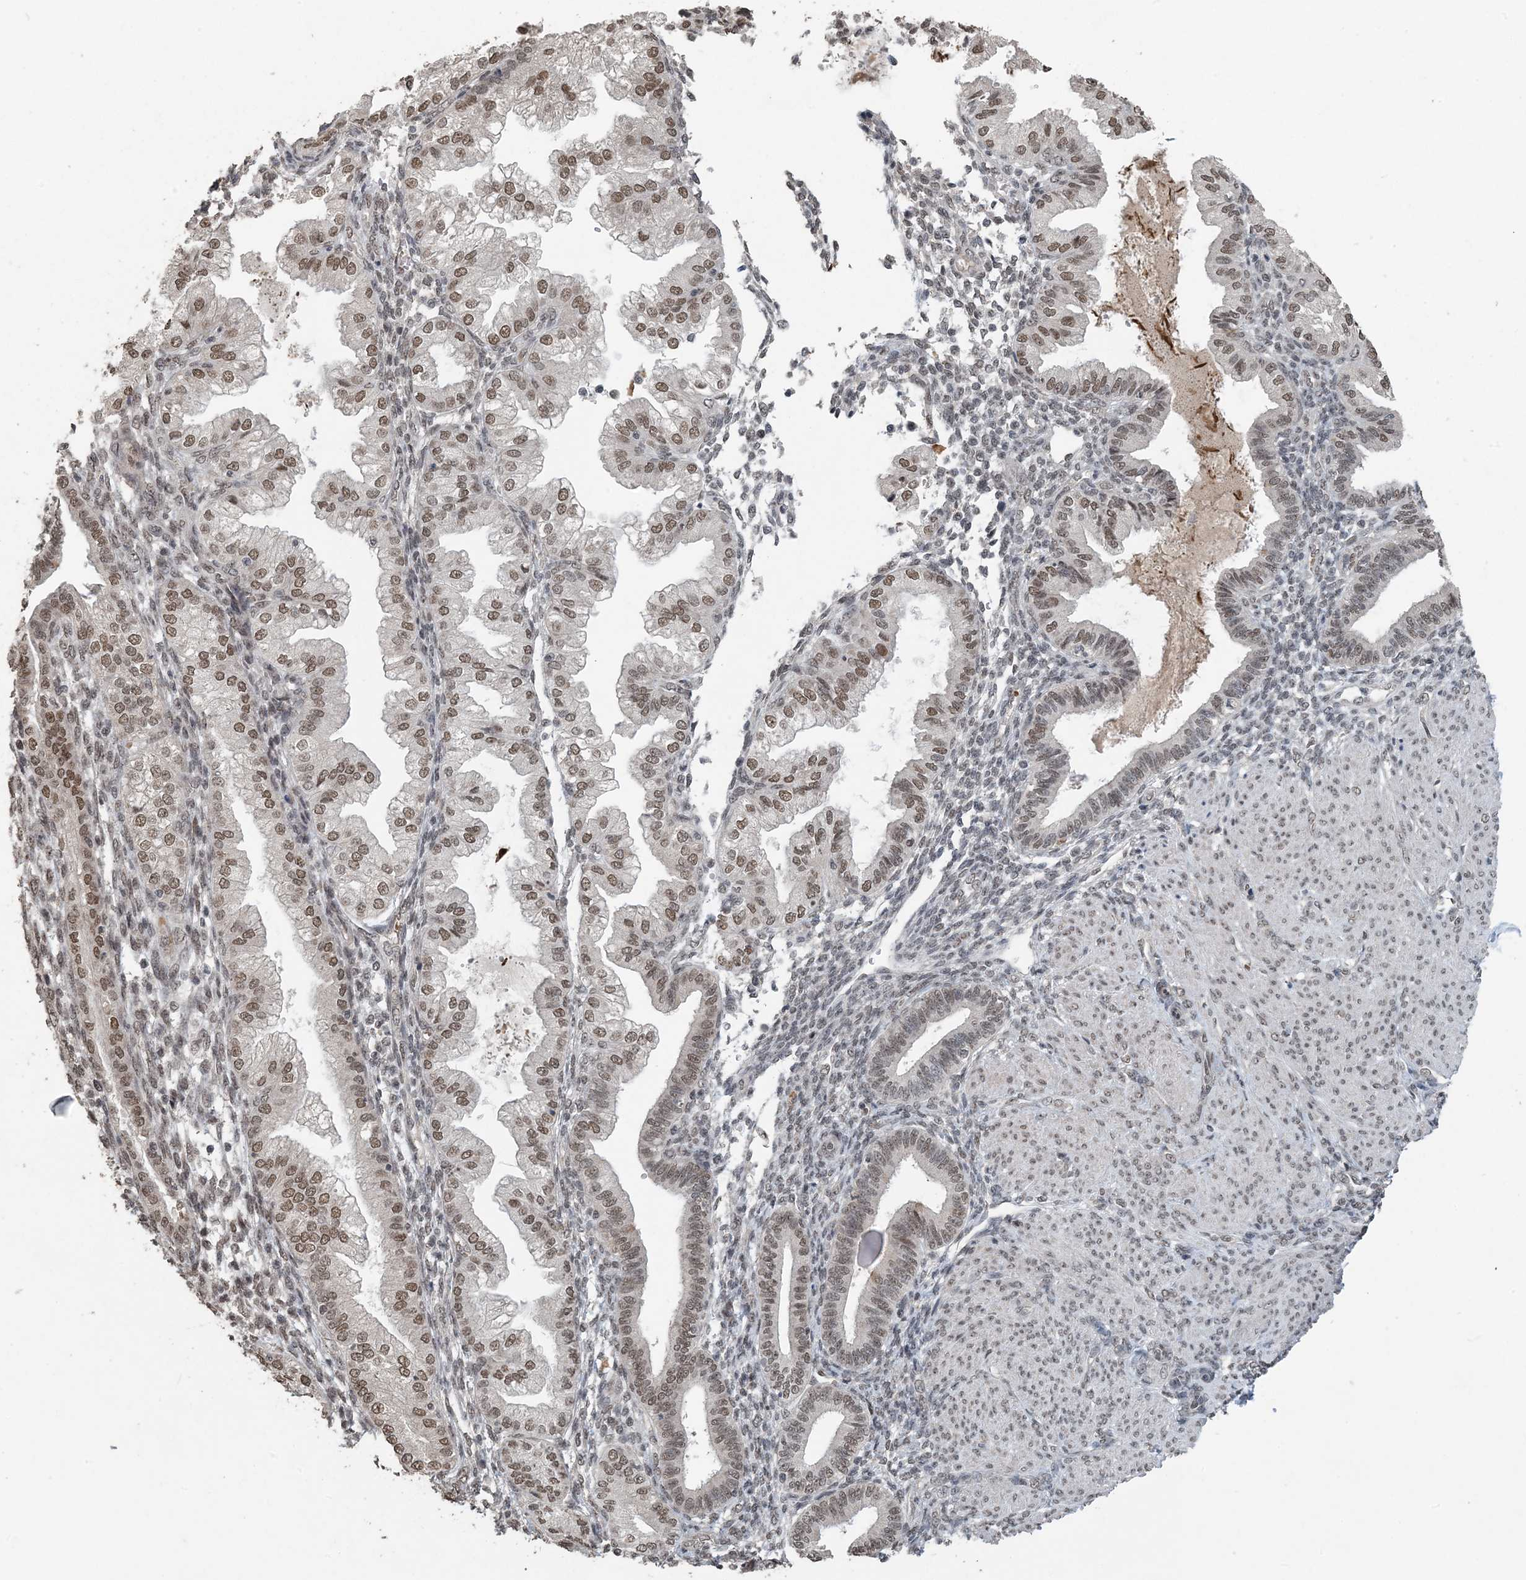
{"staining": {"intensity": "negative", "quantity": "none", "location": "none"}, "tissue": "endometrium", "cell_type": "Cells in endometrial stroma", "image_type": "normal", "snomed": [{"axis": "morphology", "description": "Normal tissue, NOS"}, {"axis": "topography", "description": "Endometrium"}], "caption": "Immunohistochemistry (IHC) micrograph of unremarkable human endometrium stained for a protein (brown), which reveals no staining in cells in endometrial stroma.", "gene": "MBD2", "patient": {"sex": "female", "age": 53}}